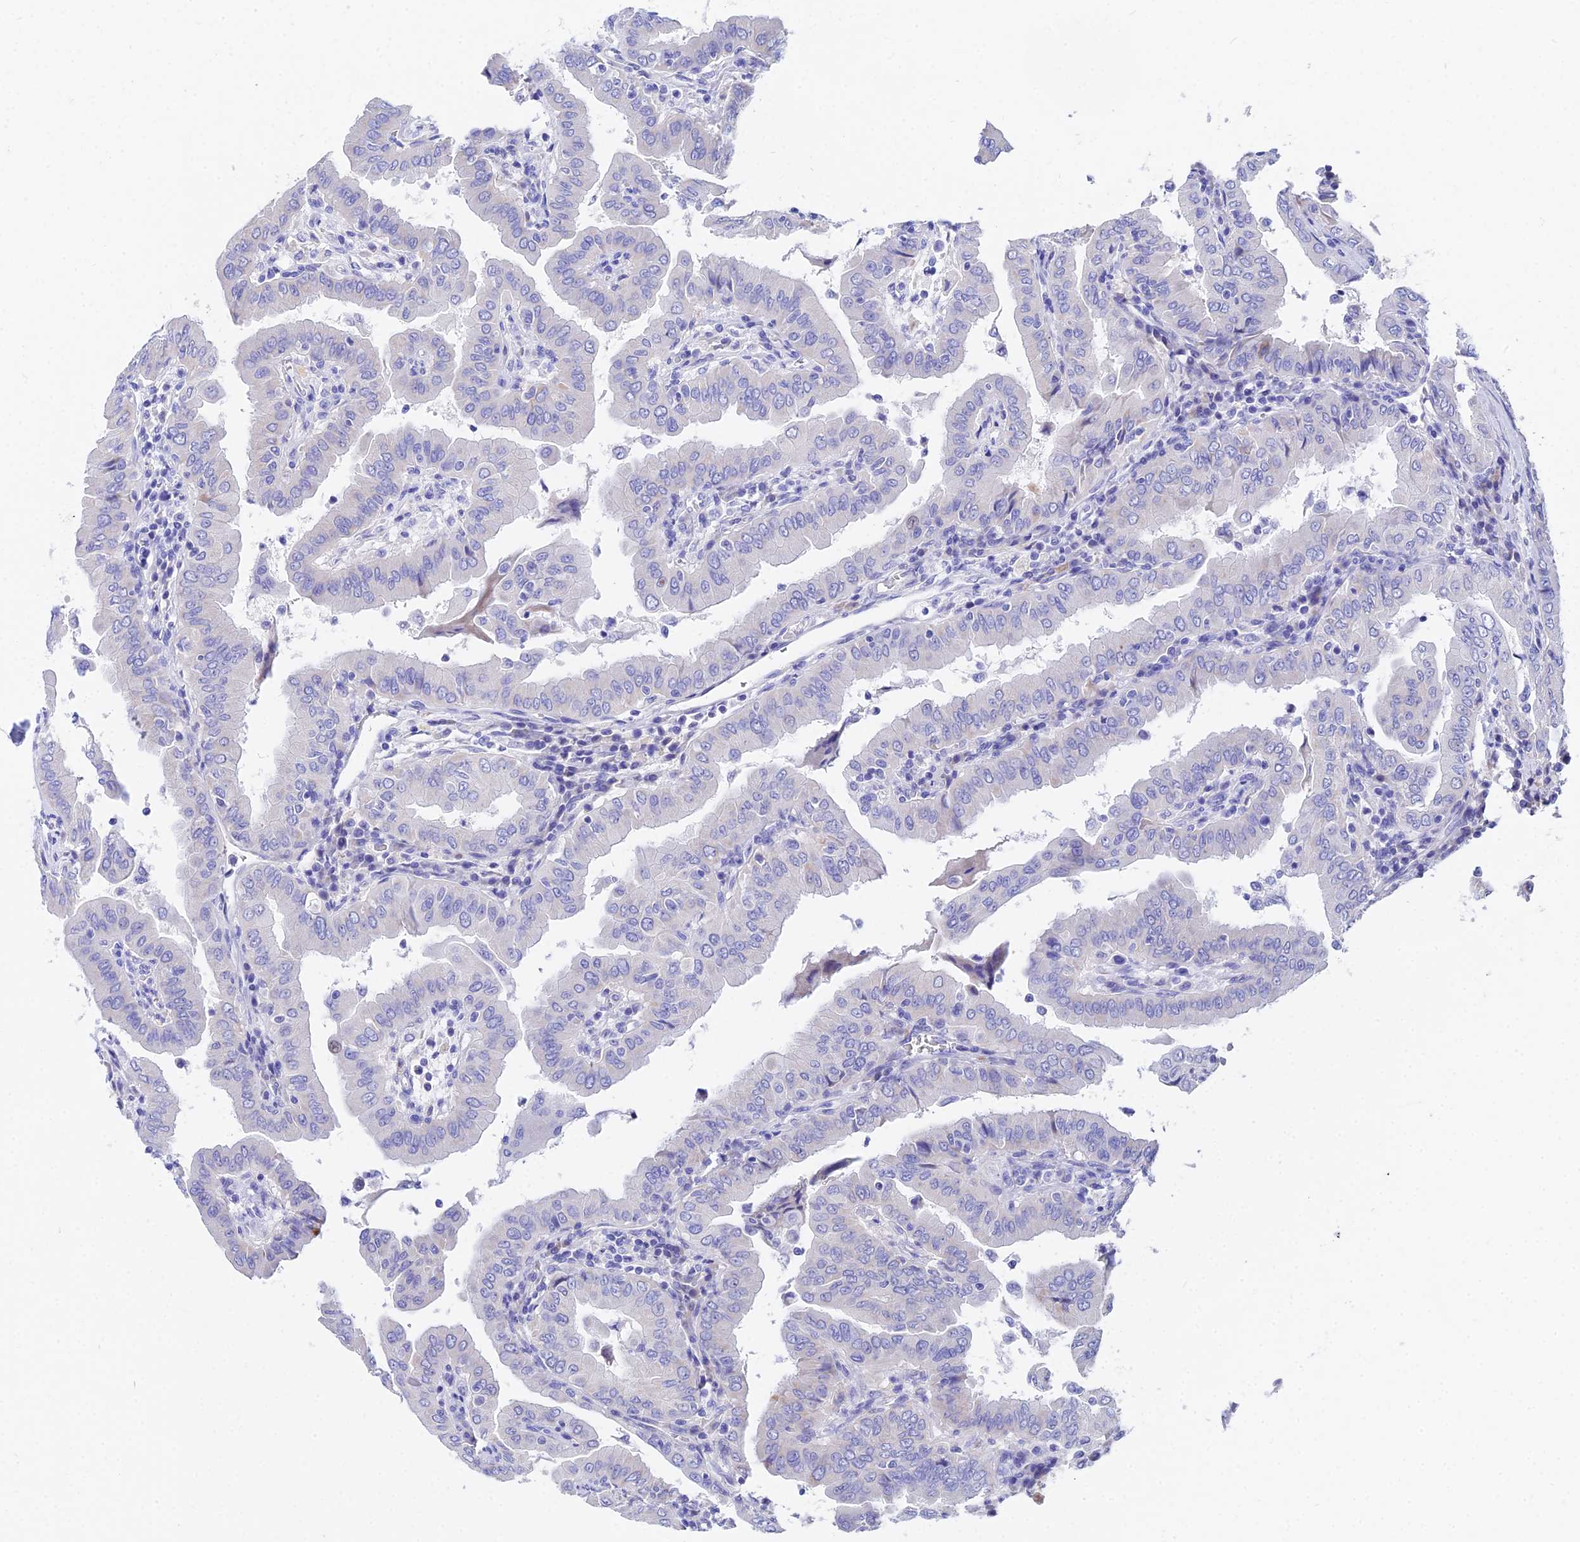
{"staining": {"intensity": "negative", "quantity": "none", "location": "none"}, "tissue": "thyroid cancer", "cell_type": "Tumor cells", "image_type": "cancer", "snomed": [{"axis": "morphology", "description": "Papillary adenocarcinoma, NOS"}, {"axis": "topography", "description": "Thyroid gland"}], "caption": "DAB (3,3'-diaminobenzidine) immunohistochemical staining of human papillary adenocarcinoma (thyroid) shows no significant staining in tumor cells. The staining was performed using DAB to visualize the protein expression in brown, while the nuclei were stained in blue with hematoxylin (Magnification: 20x).", "gene": "CEP41", "patient": {"sex": "male", "age": 33}}